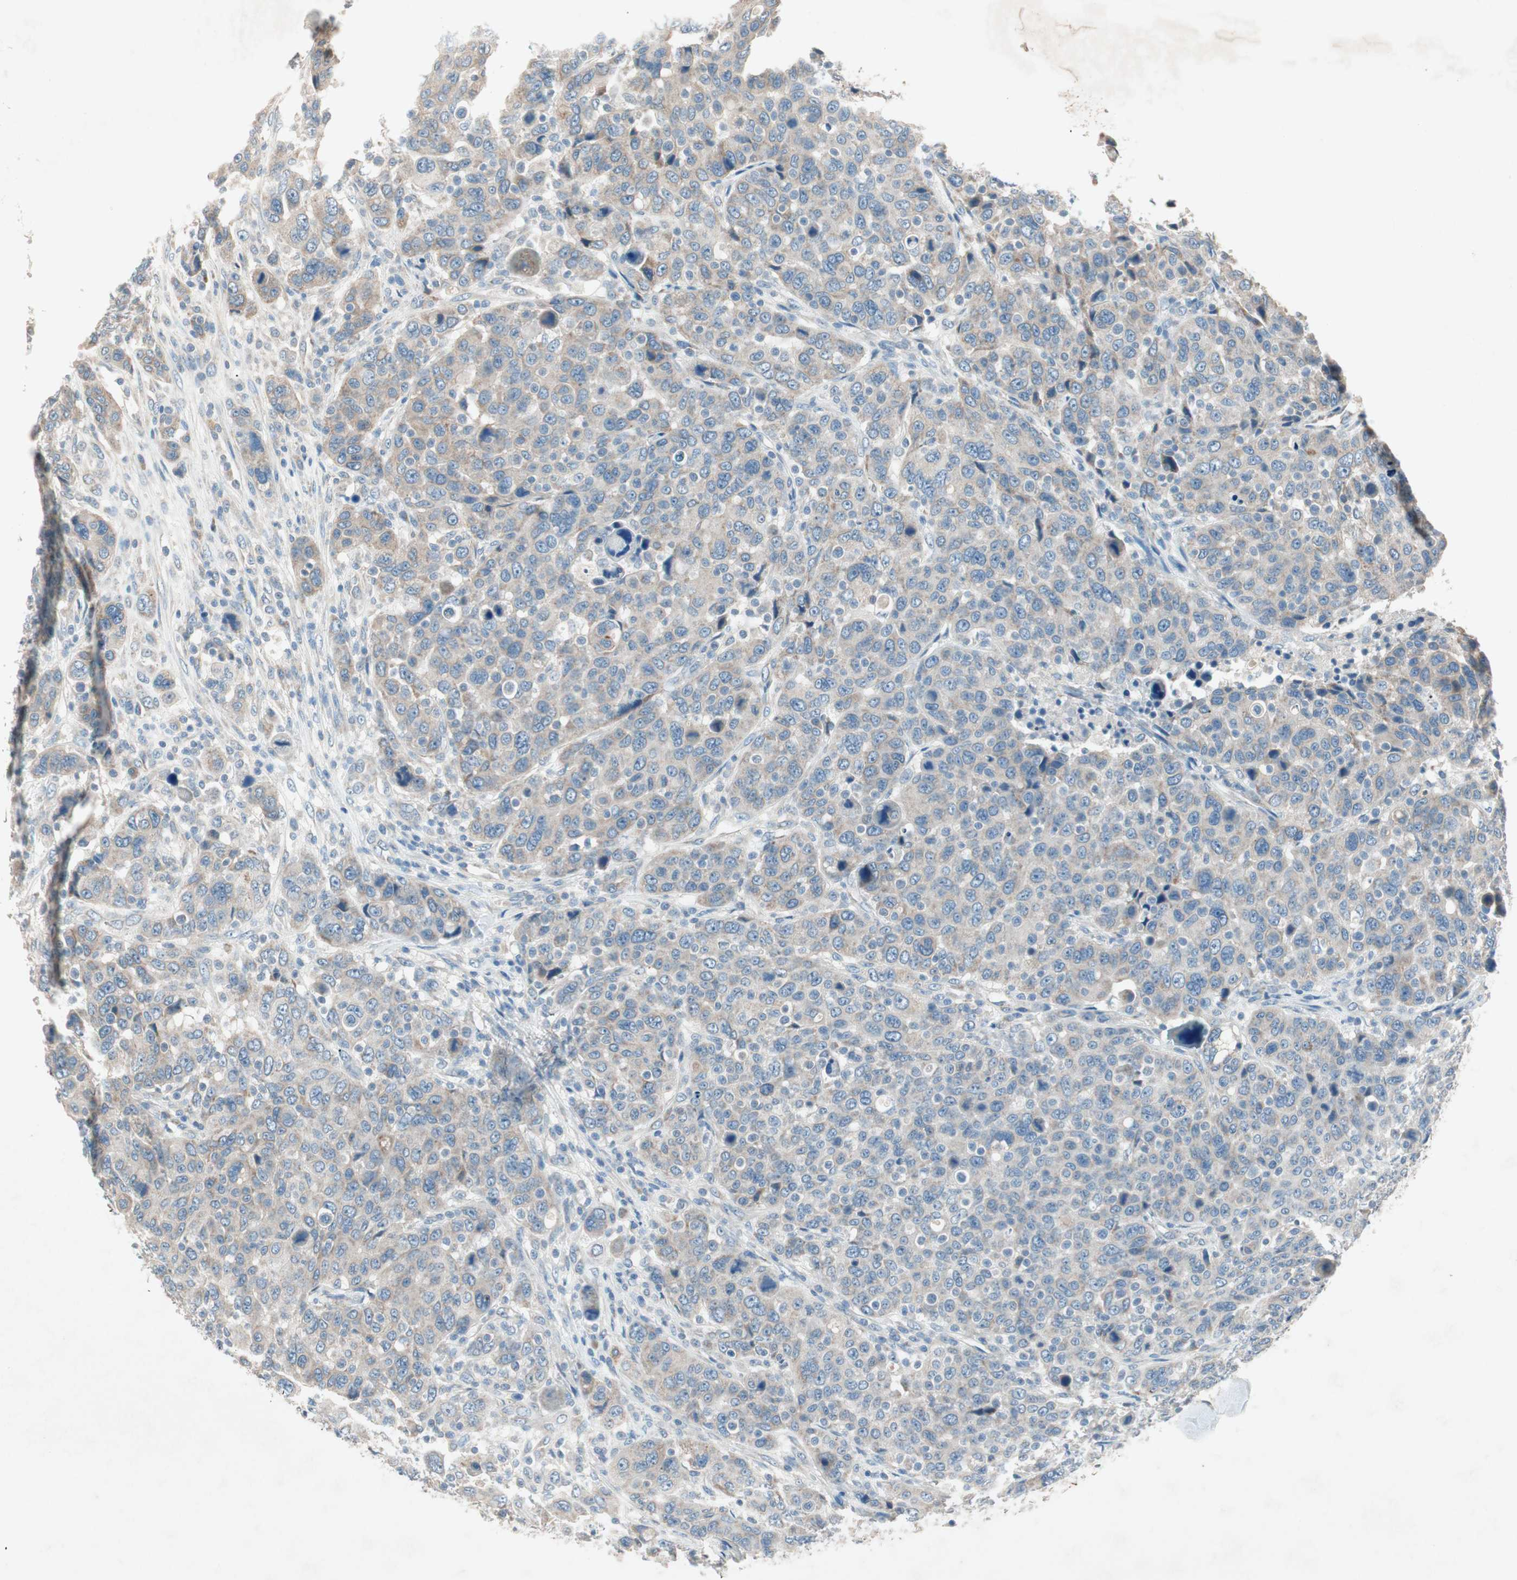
{"staining": {"intensity": "weak", "quantity": "25%-75%", "location": "cytoplasmic/membranous"}, "tissue": "breast cancer", "cell_type": "Tumor cells", "image_type": "cancer", "snomed": [{"axis": "morphology", "description": "Duct carcinoma"}, {"axis": "topography", "description": "Breast"}], "caption": "The immunohistochemical stain labels weak cytoplasmic/membranous expression in tumor cells of breast cancer tissue. (DAB IHC, brown staining for protein, blue staining for nuclei).", "gene": "NKAIN1", "patient": {"sex": "female", "age": 37}}